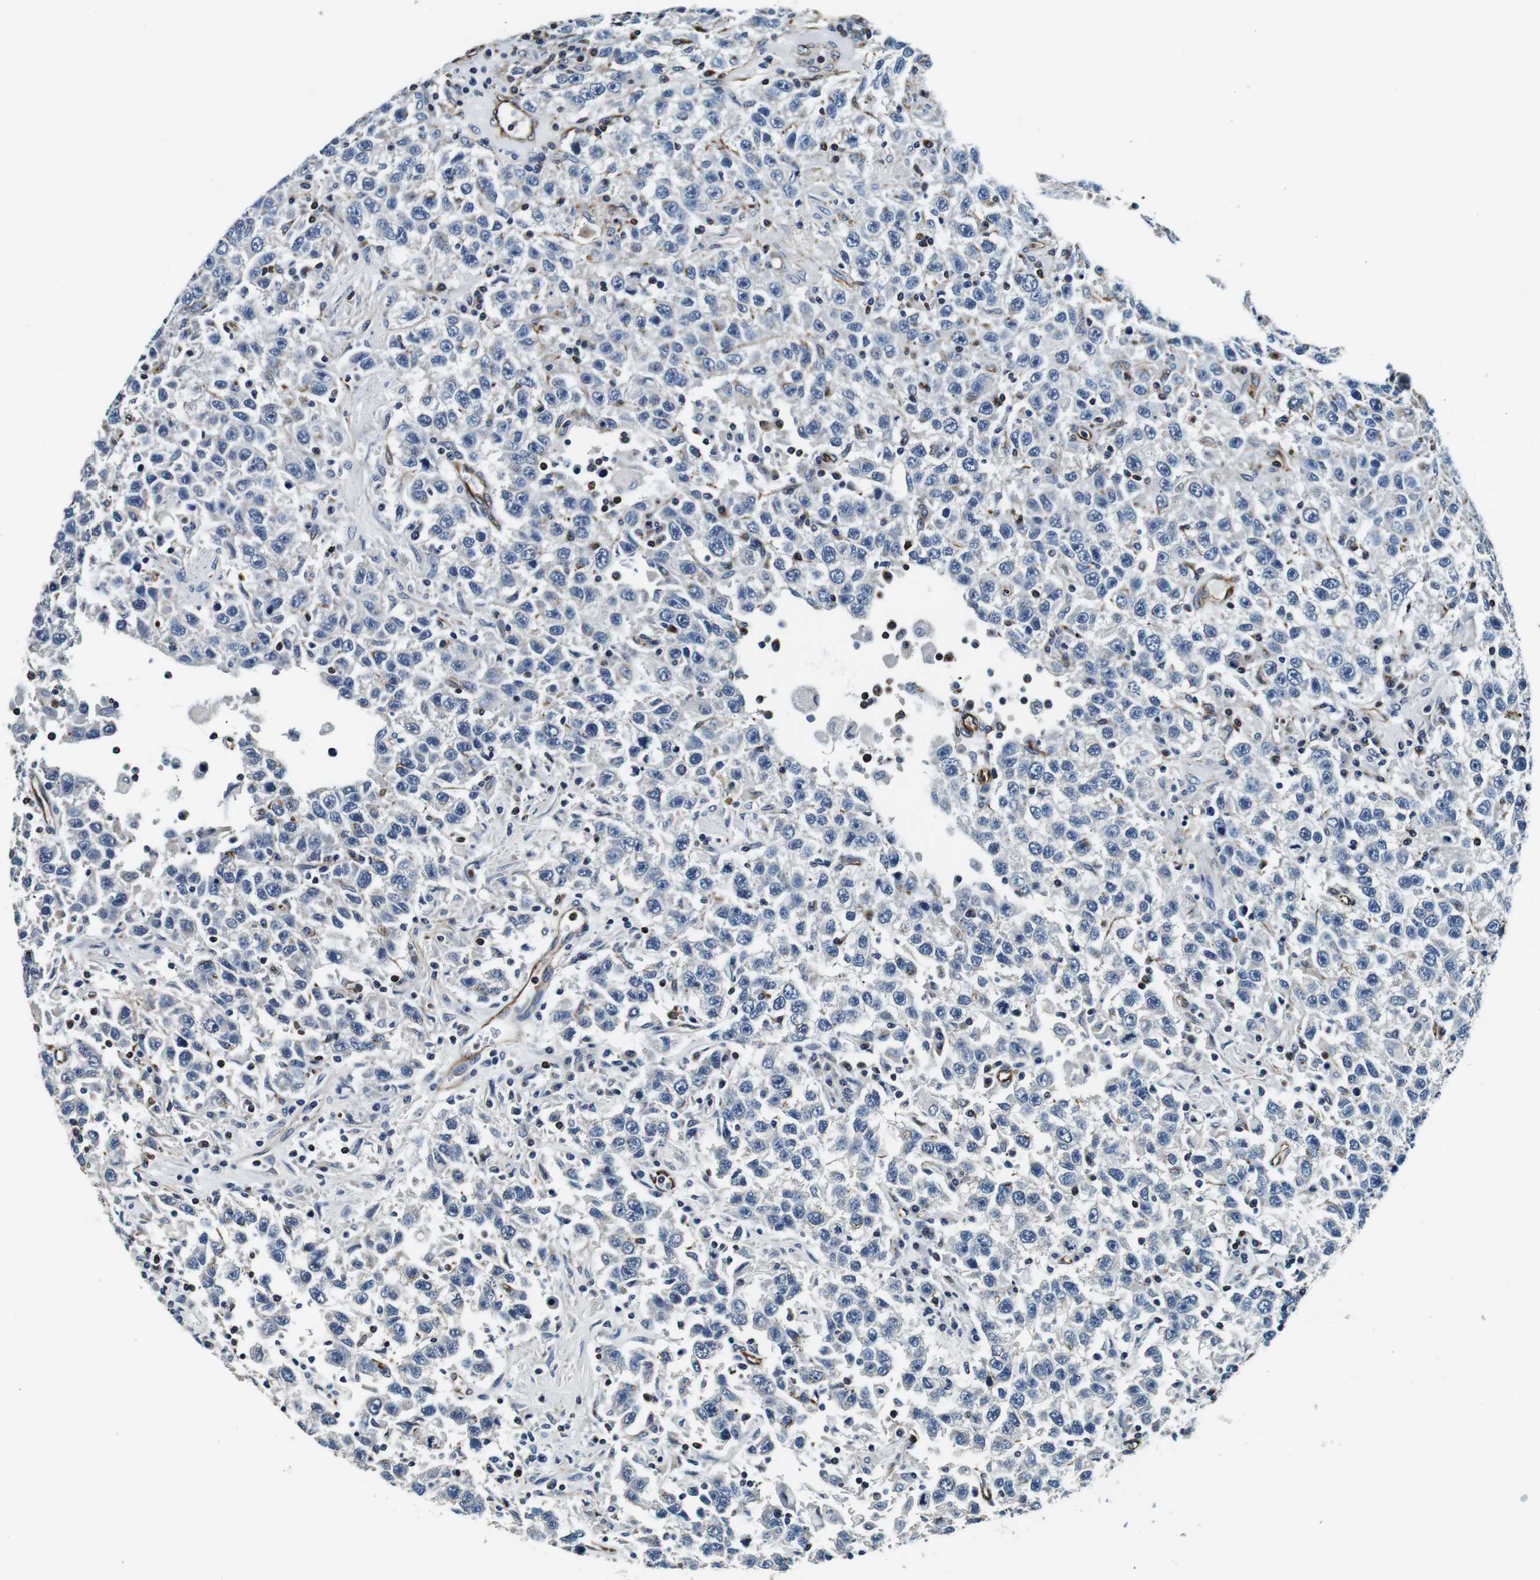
{"staining": {"intensity": "negative", "quantity": "none", "location": "none"}, "tissue": "testis cancer", "cell_type": "Tumor cells", "image_type": "cancer", "snomed": [{"axis": "morphology", "description": "Seminoma, NOS"}, {"axis": "topography", "description": "Testis"}], "caption": "Testis cancer stained for a protein using IHC displays no expression tumor cells.", "gene": "GJE1", "patient": {"sex": "male", "age": 41}}